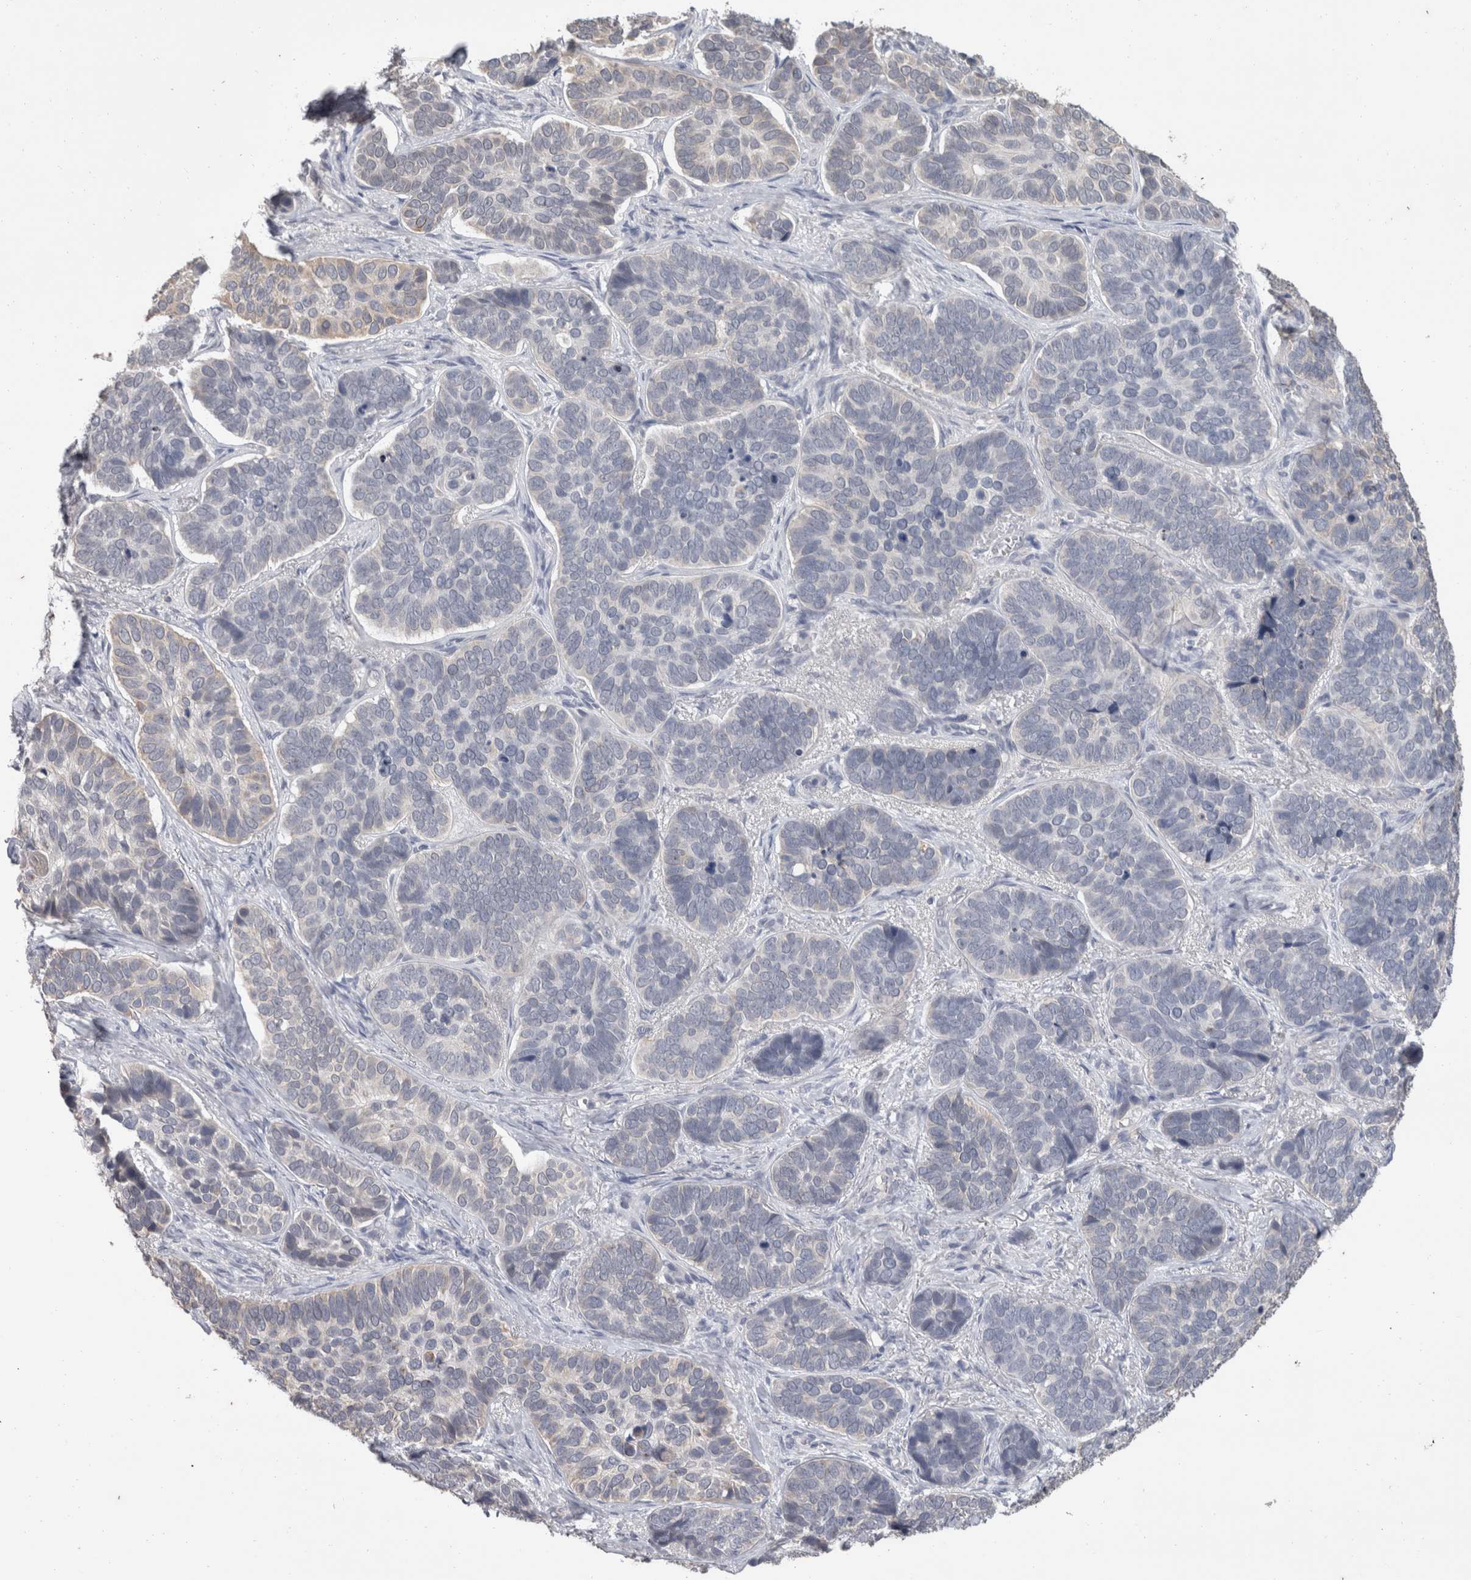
{"staining": {"intensity": "negative", "quantity": "none", "location": "none"}, "tissue": "skin cancer", "cell_type": "Tumor cells", "image_type": "cancer", "snomed": [{"axis": "morphology", "description": "Basal cell carcinoma"}, {"axis": "topography", "description": "Skin"}], "caption": "The immunohistochemistry image has no significant staining in tumor cells of skin cancer (basal cell carcinoma) tissue.", "gene": "FHOD3", "patient": {"sex": "male", "age": 62}}